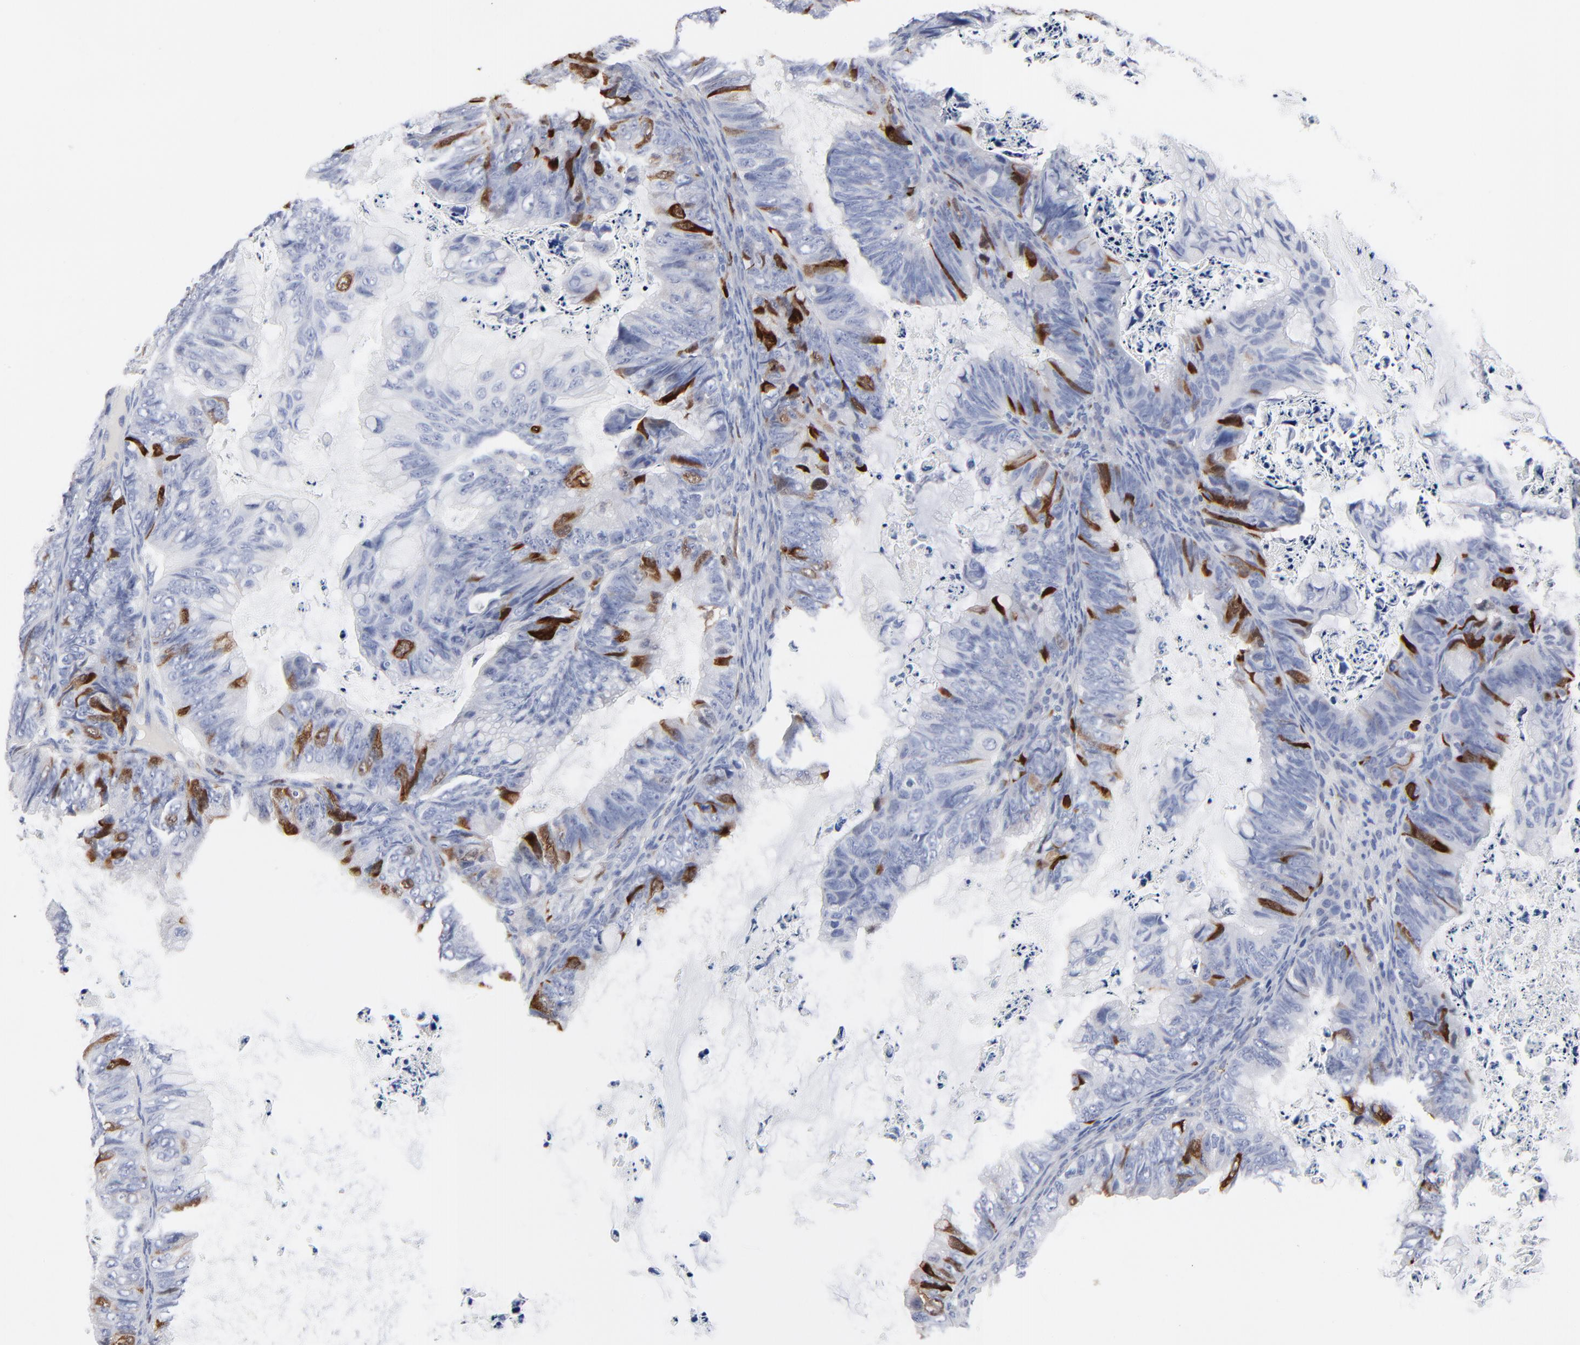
{"staining": {"intensity": "strong", "quantity": "<25%", "location": "cytoplasmic/membranous,nuclear"}, "tissue": "ovarian cancer", "cell_type": "Tumor cells", "image_type": "cancer", "snomed": [{"axis": "morphology", "description": "Cystadenocarcinoma, mucinous, NOS"}, {"axis": "topography", "description": "Ovary"}], "caption": "A histopathology image of ovarian mucinous cystadenocarcinoma stained for a protein displays strong cytoplasmic/membranous and nuclear brown staining in tumor cells.", "gene": "CDK1", "patient": {"sex": "female", "age": 36}}